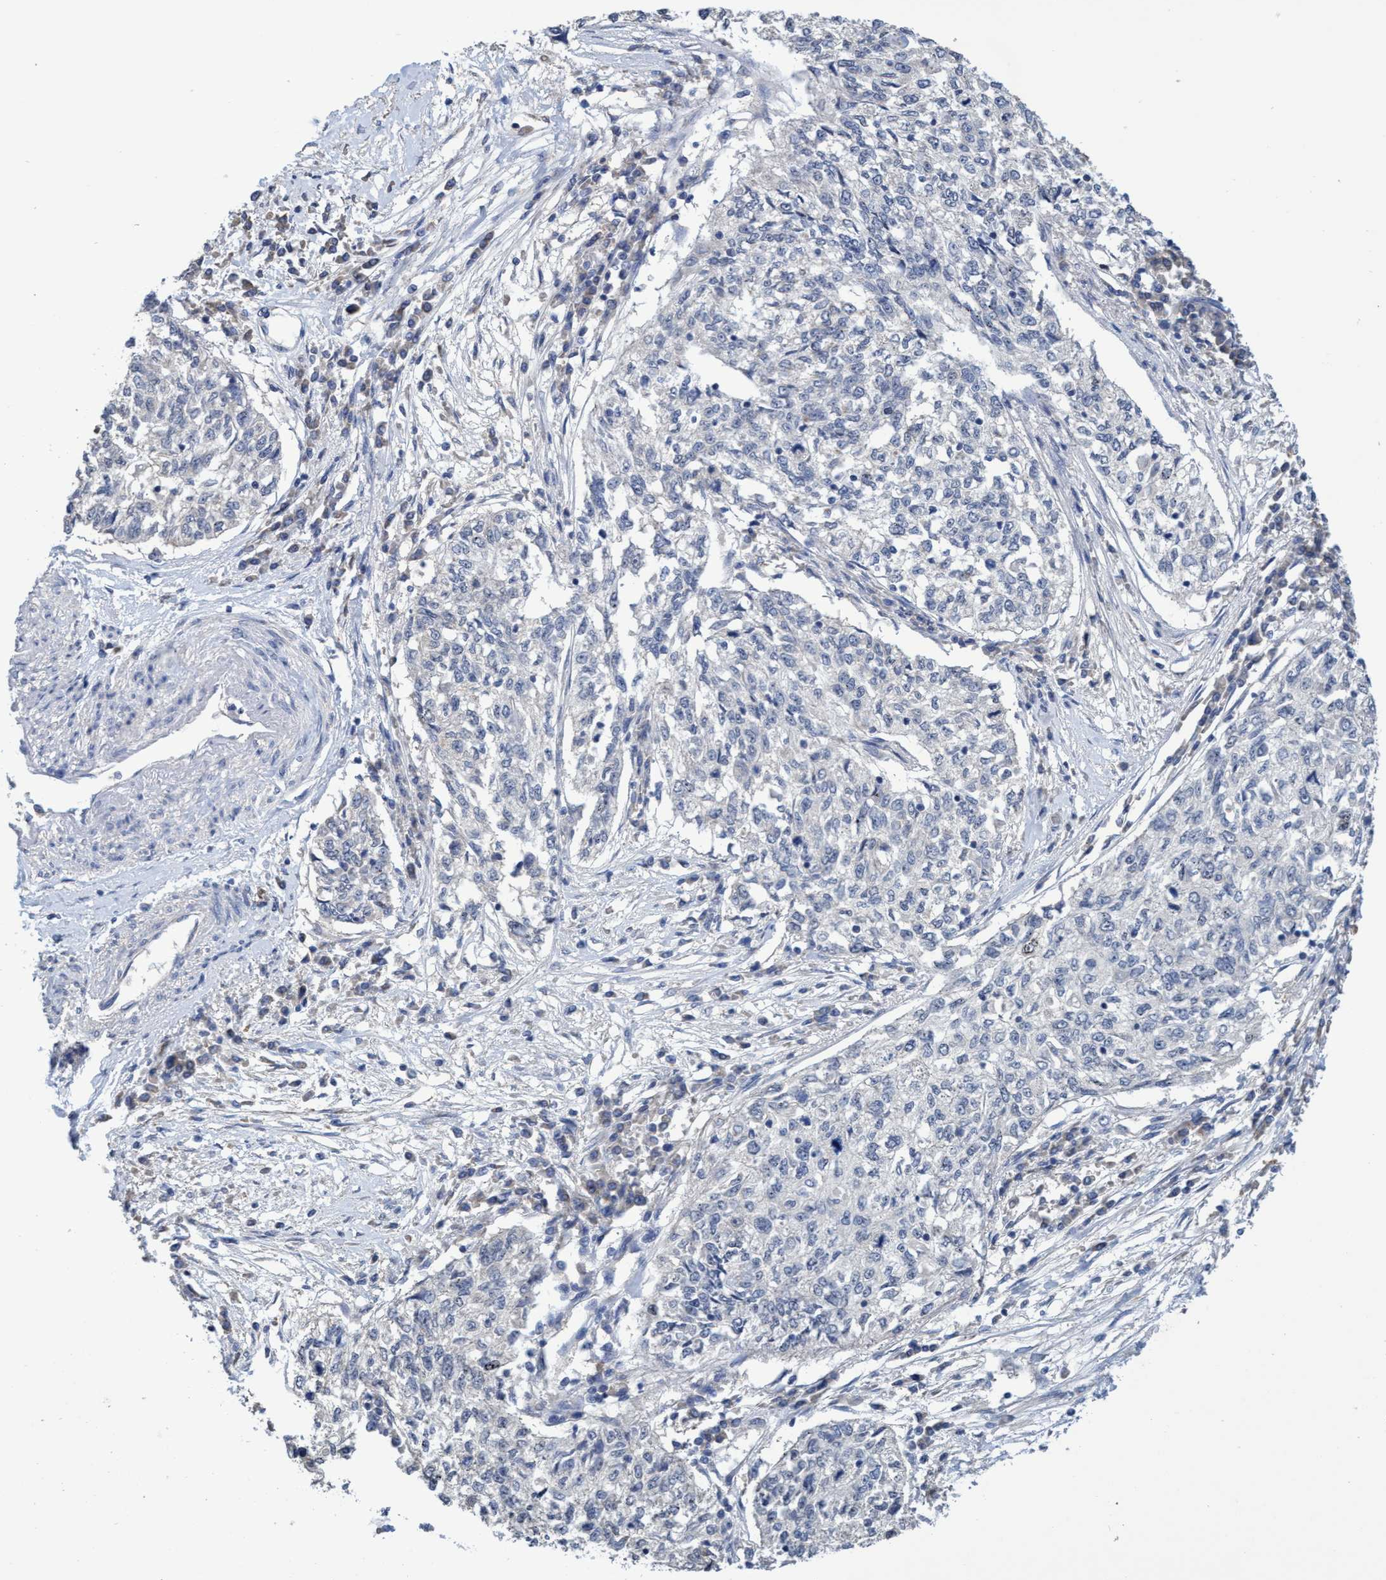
{"staining": {"intensity": "negative", "quantity": "none", "location": "none"}, "tissue": "cervical cancer", "cell_type": "Tumor cells", "image_type": "cancer", "snomed": [{"axis": "morphology", "description": "Squamous cell carcinoma, NOS"}, {"axis": "topography", "description": "Cervix"}], "caption": "The immunohistochemistry histopathology image has no significant expression in tumor cells of cervical cancer tissue.", "gene": "SEMA4D", "patient": {"sex": "female", "age": 57}}